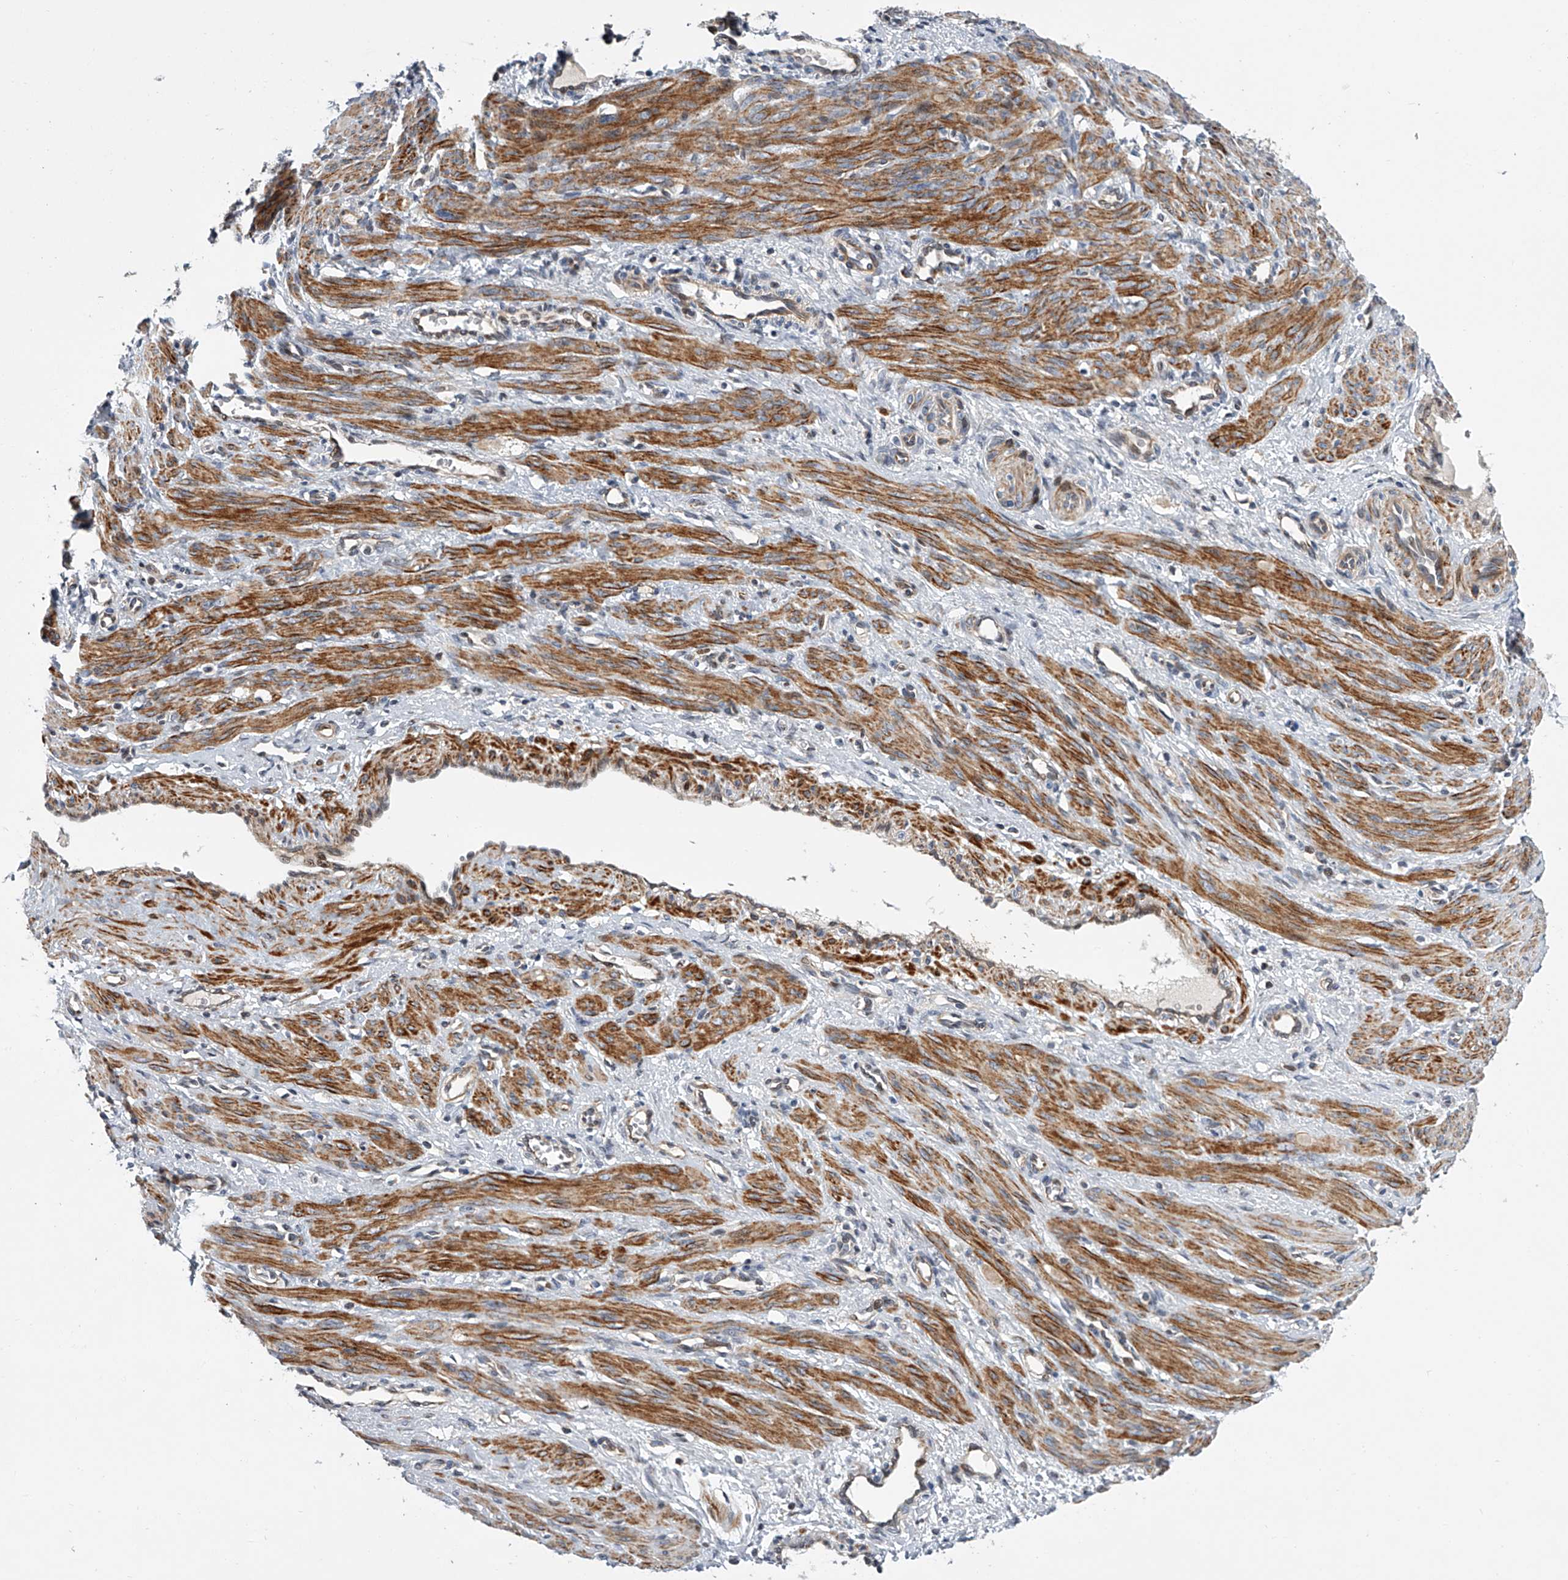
{"staining": {"intensity": "moderate", "quantity": ">75%", "location": "cytoplasmic/membranous"}, "tissue": "smooth muscle", "cell_type": "Smooth muscle cells", "image_type": "normal", "snomed": [{"axis": "morphology", "description": "Normal tissue, NOS"}, {"axis": "topography", "description": "Endometrium"}], "caption": "Protein expression analysis of normal human smooth muscle reveals moderate cytoplasmic/membranous expression in about >75% of smooth muscle cells. (Stains: DAB (3,3'-diaminobenzidine) in brown, nuclei in blue, Microscopy: brightfield microscopy at high magnification).", "gene": "DLGAP2", "patient": {"sex": "female", "age": 33}}